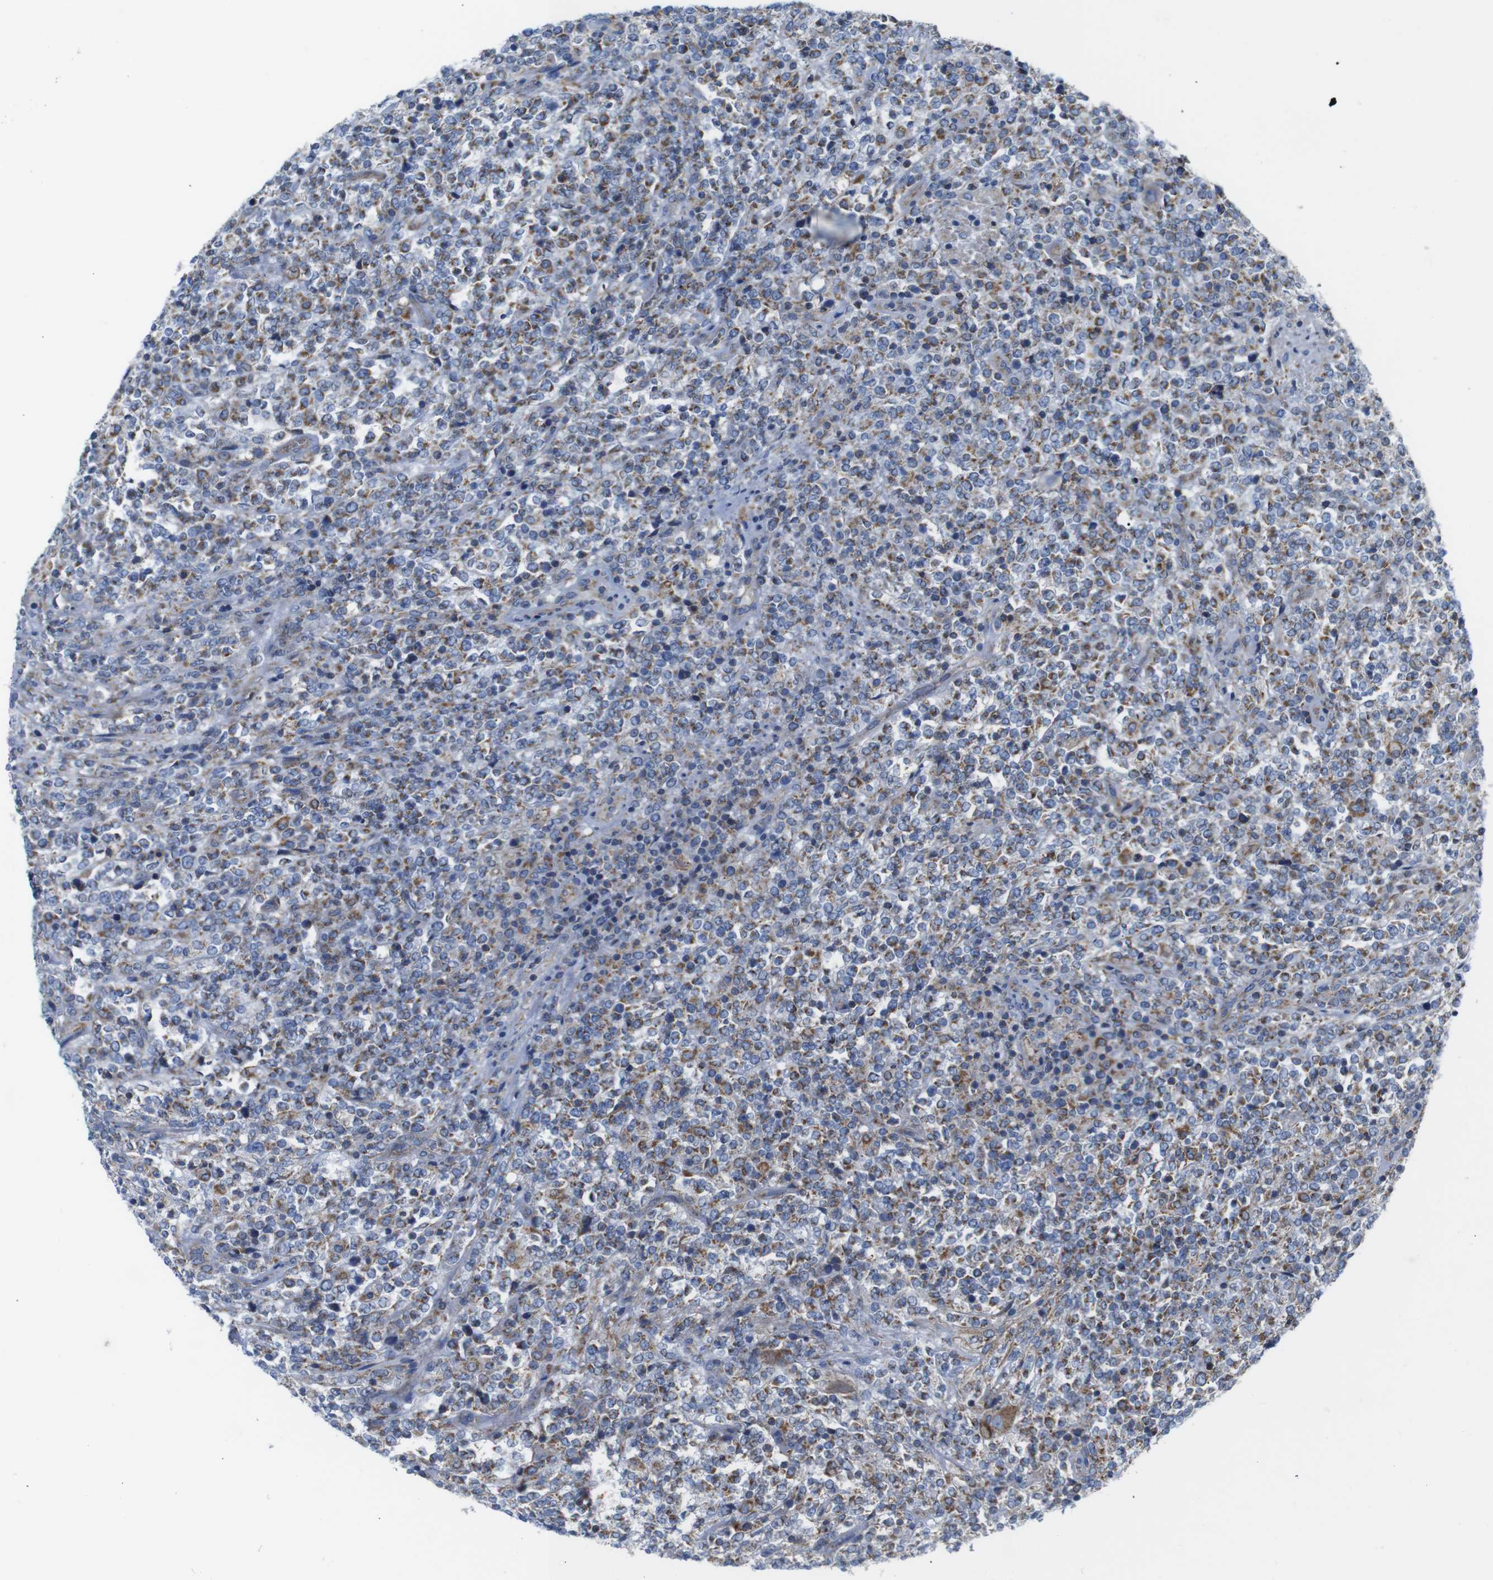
{"staining": {"intensity": "moderate", "quantity": ">75%", "location": "cytoplasmic/membranous"}, "tissue": "lymphoma", "cell_type": "Tumor cells", "image_type": "cancer", "snomed": [{"axis": "morphology", "description": "Malignant lymphoma, non-Hodgkin's type, High grade"}, {"axis": "topography", "description": "Soft tissue"}], "caption": "Immunohistochemistry of malignant lymphoma, non-Hodgkin's type (high-grade) exhibits medium levels of moderate cytoplasmic/membranous expression in approximately >75% of tumor cells. Using DAB (3,3'-diaminobenzidine) (brown) and hematoxylin (blue) stains, captured at high magnification using brightfield microscopy.", "gene": "PDCD1LG2", "patient": {"sex": "male", "age": 18}}